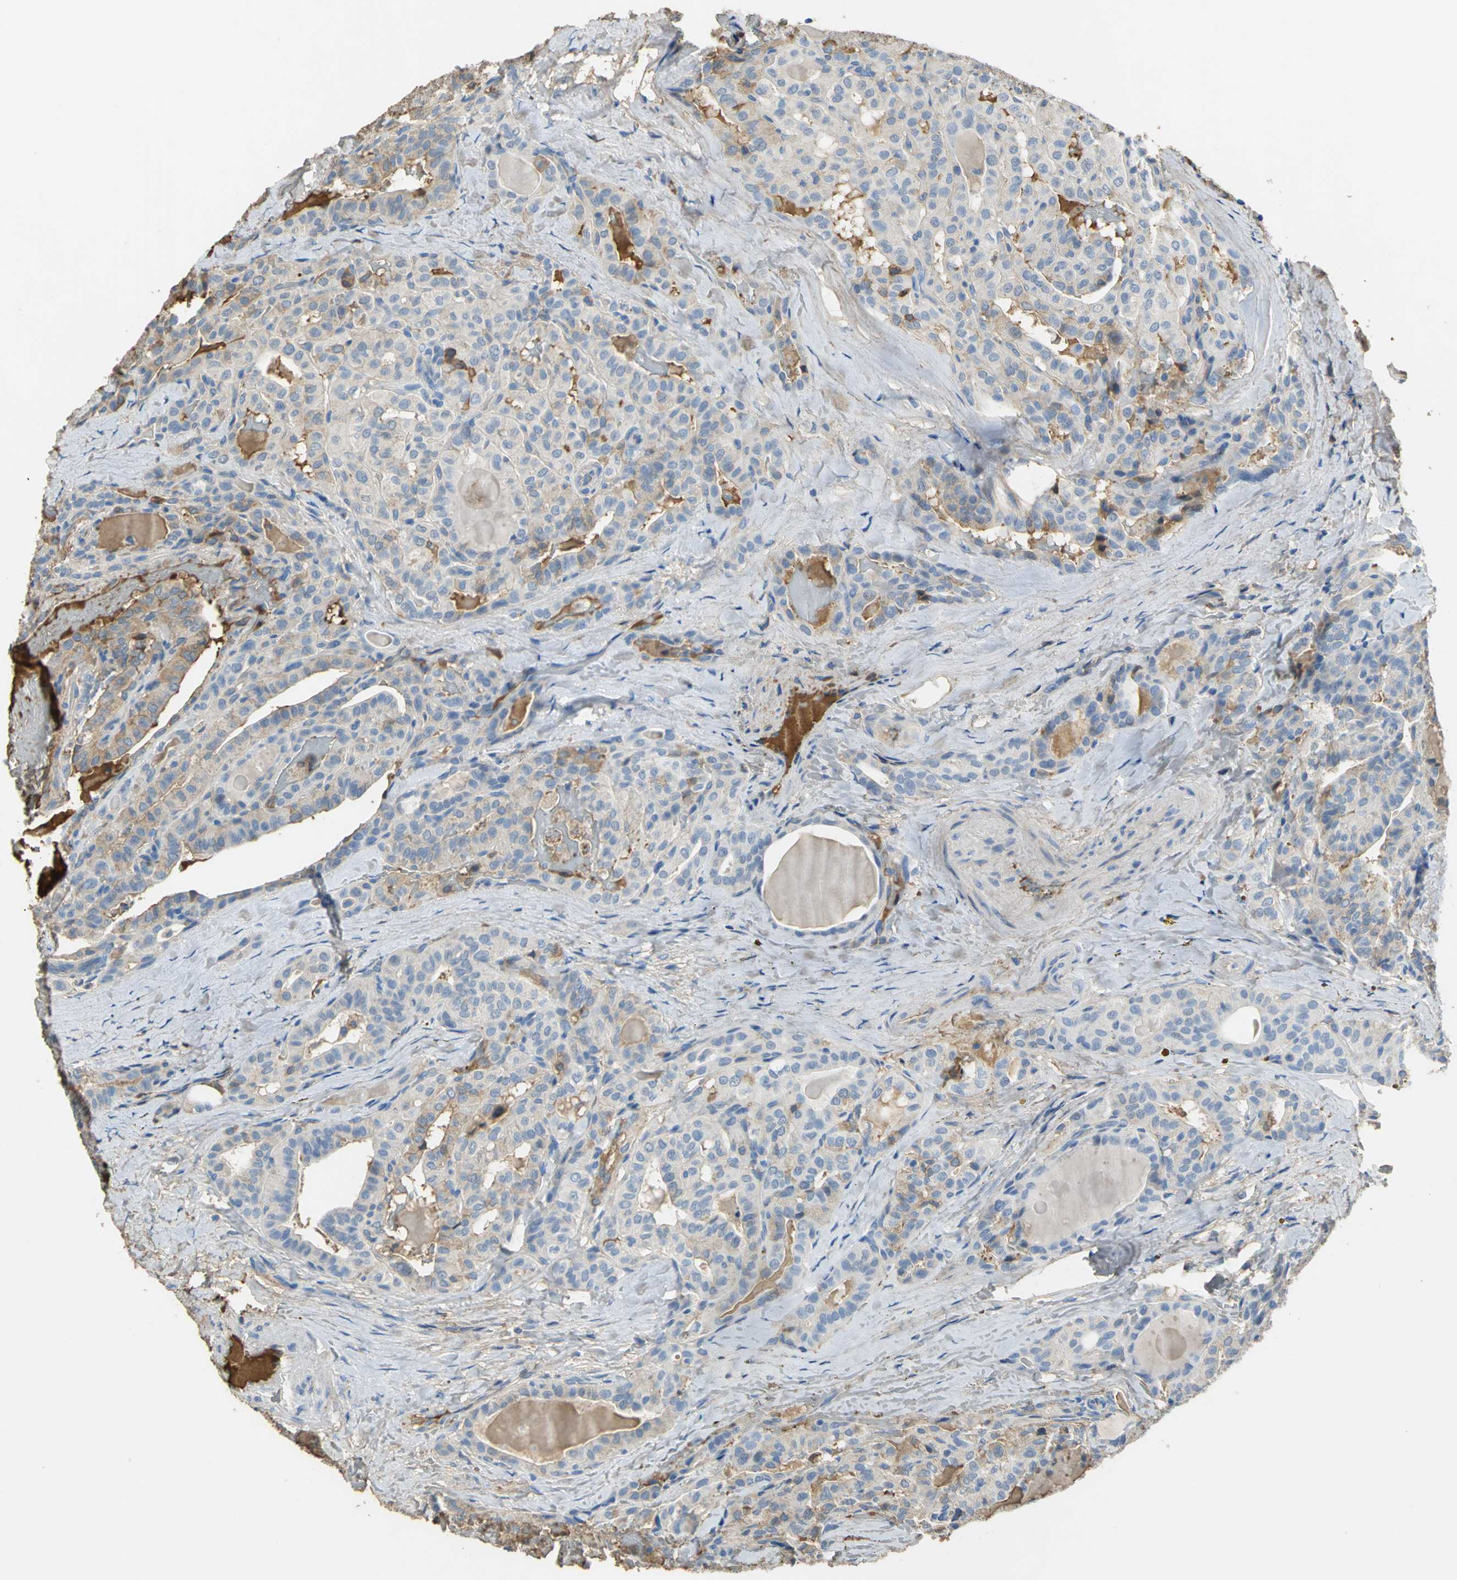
{"staining": {"intensity": "moderate", "quantity": ">75%", "location": "cytoplasmic/membranous"}, "tissue": "thyroid cancer", "cell_type": "Tumor cells", "image_type": "cancer", "snomed": [{"axis": "morphology", "description": "Papillary adenocarcinoma, NOS"}, {"axis": "topography", "description": "Thyroid gland"}], "caption": "IHC histopathology image of human thyroid cancer stained for a protein (brown), which displays medium levels of moderate cytoplasmic/membranous staining in about >75% of tumor cells.", "gene": "GYG2", "patient": {"sex": "male", "age": 77}}